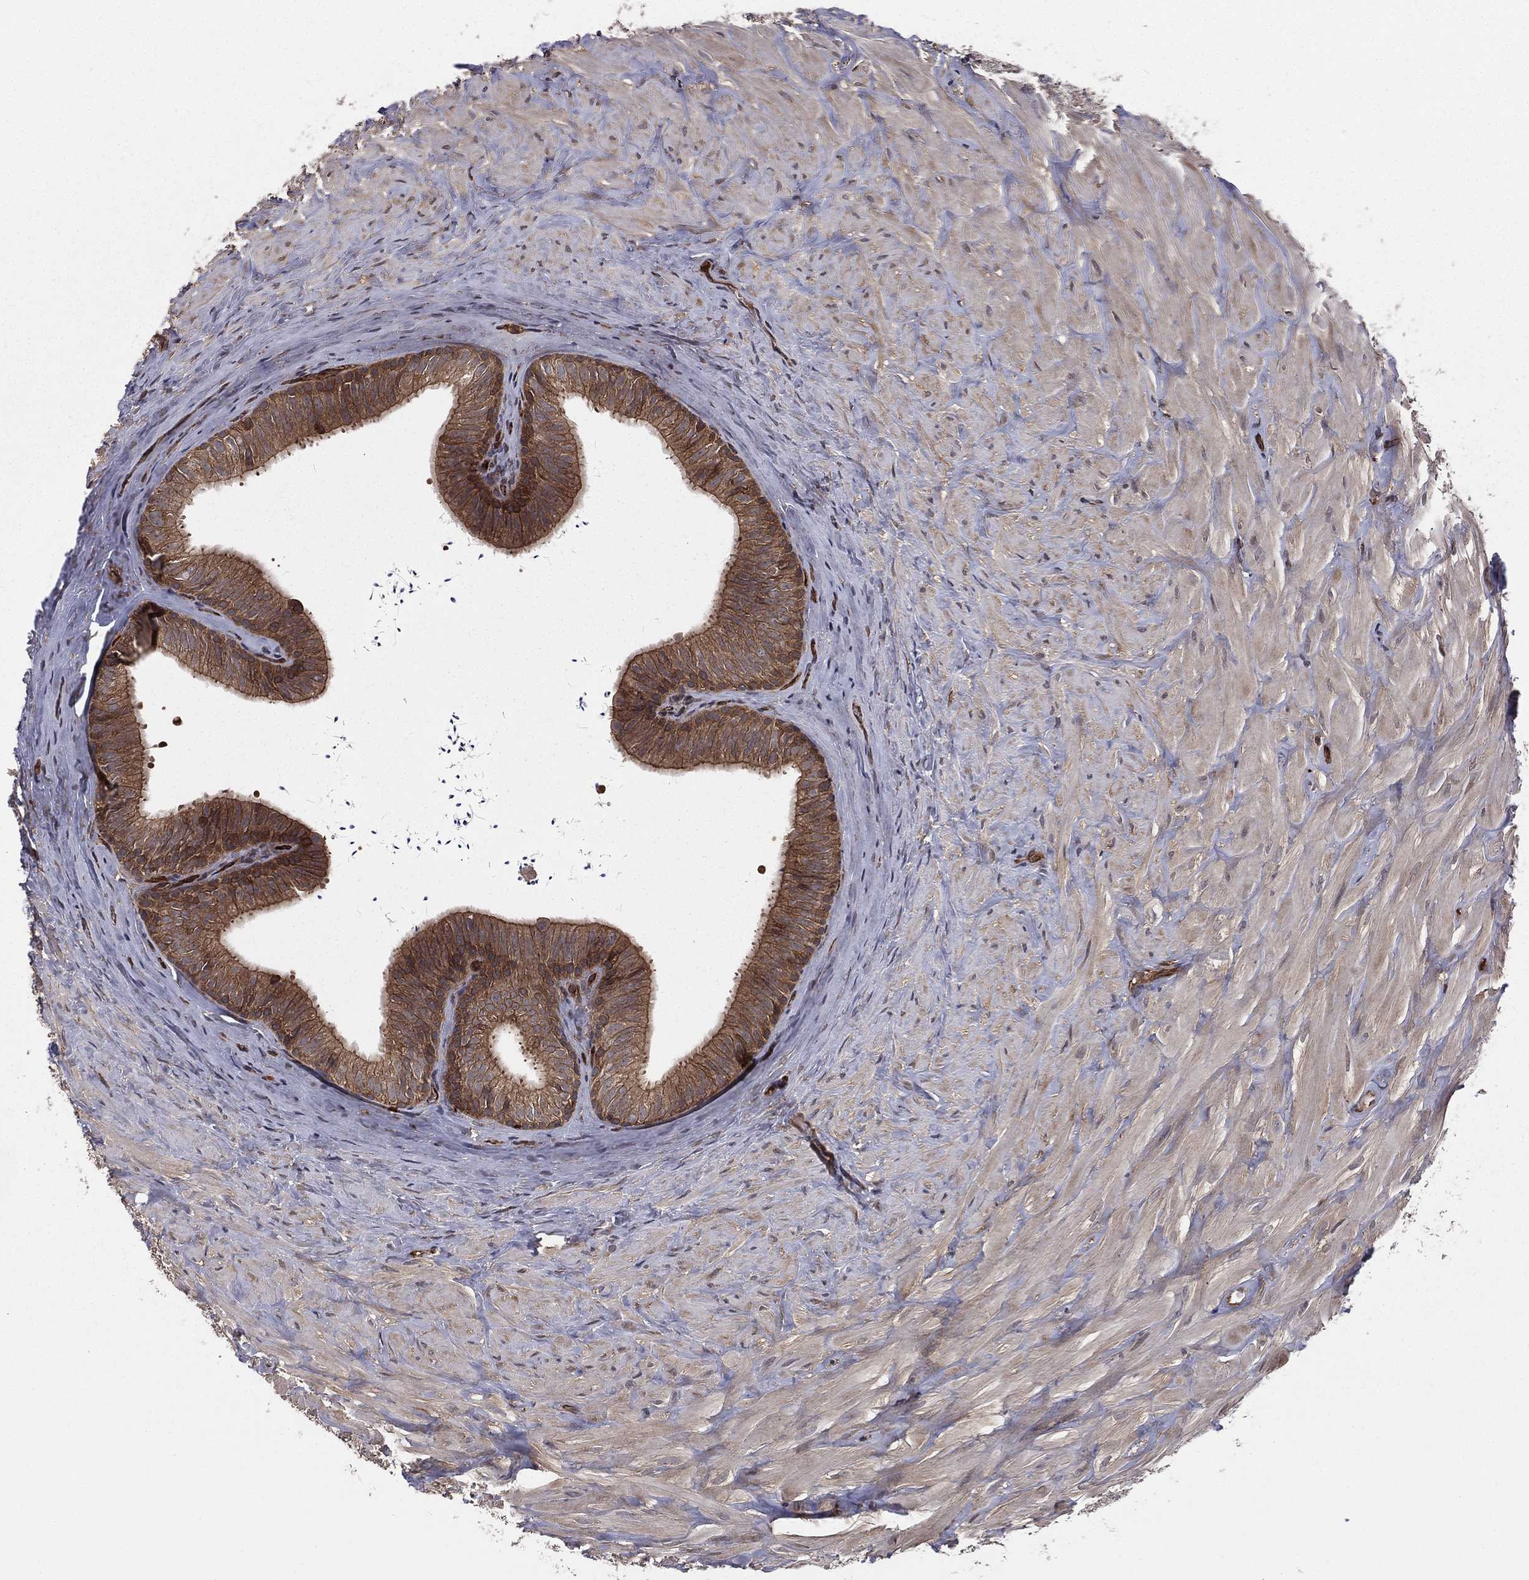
{"staining": {"intensity": "moderate", "quantity": ">75%", "location": "cytoplasmic/membranous"}, "tissue": "epididymis", "cell_type": "Glandular cells", "image_type": "normal", "snomed": [{"axis": "morphology", "description": "Normal tissue, NOS"}, {"axis": "topography", "description": "Epididymis"}], "caption": "Benign epididymis was stained to show a protein in brown. There is medium levels of moderate cytoplasmic/membranous positivity in about >75% of glandular cells. (DAB = brown stain, brightfield microscopy at high magnification).", "gene": "CERT1", "patient": {"sex": "male", "age": 32}}